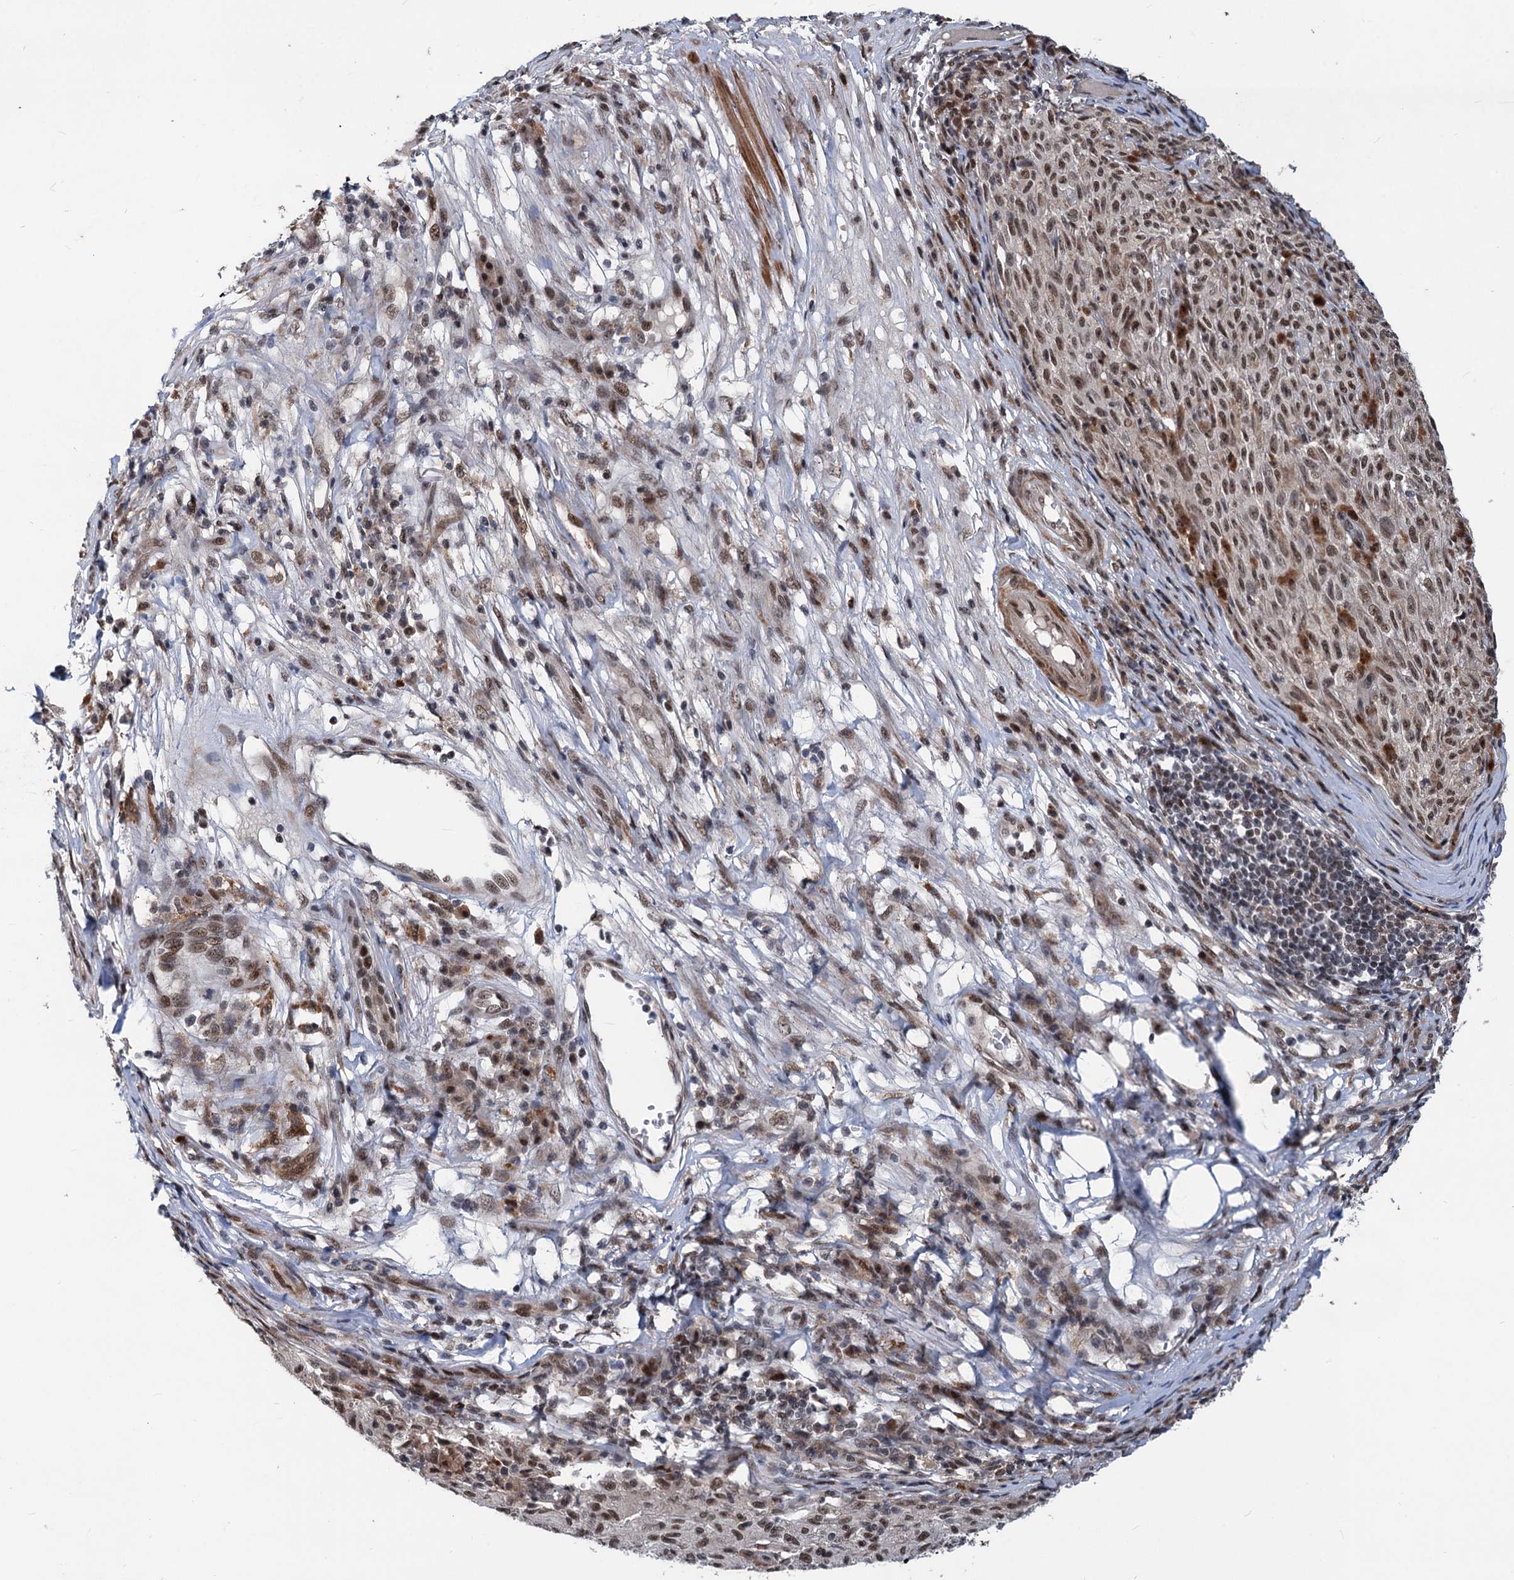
{"staining": {"intensity": "weak", "quantity": ">75%", "location": "nuclear"}, "tissue": "melanoma", "cell_type": "Tumor cells", "image_type": "cancer", "snomed": [{"axis": "morphology", "description": "Malignant melanoma, NOS"}, {"axis": "topography", "description": "Skin"}], "caption": "Melanoma stained with a protein marker reveals weak staining in tumor cells.", "gene": "PHF8", "patient": {"sex": "female", "age": 82}}